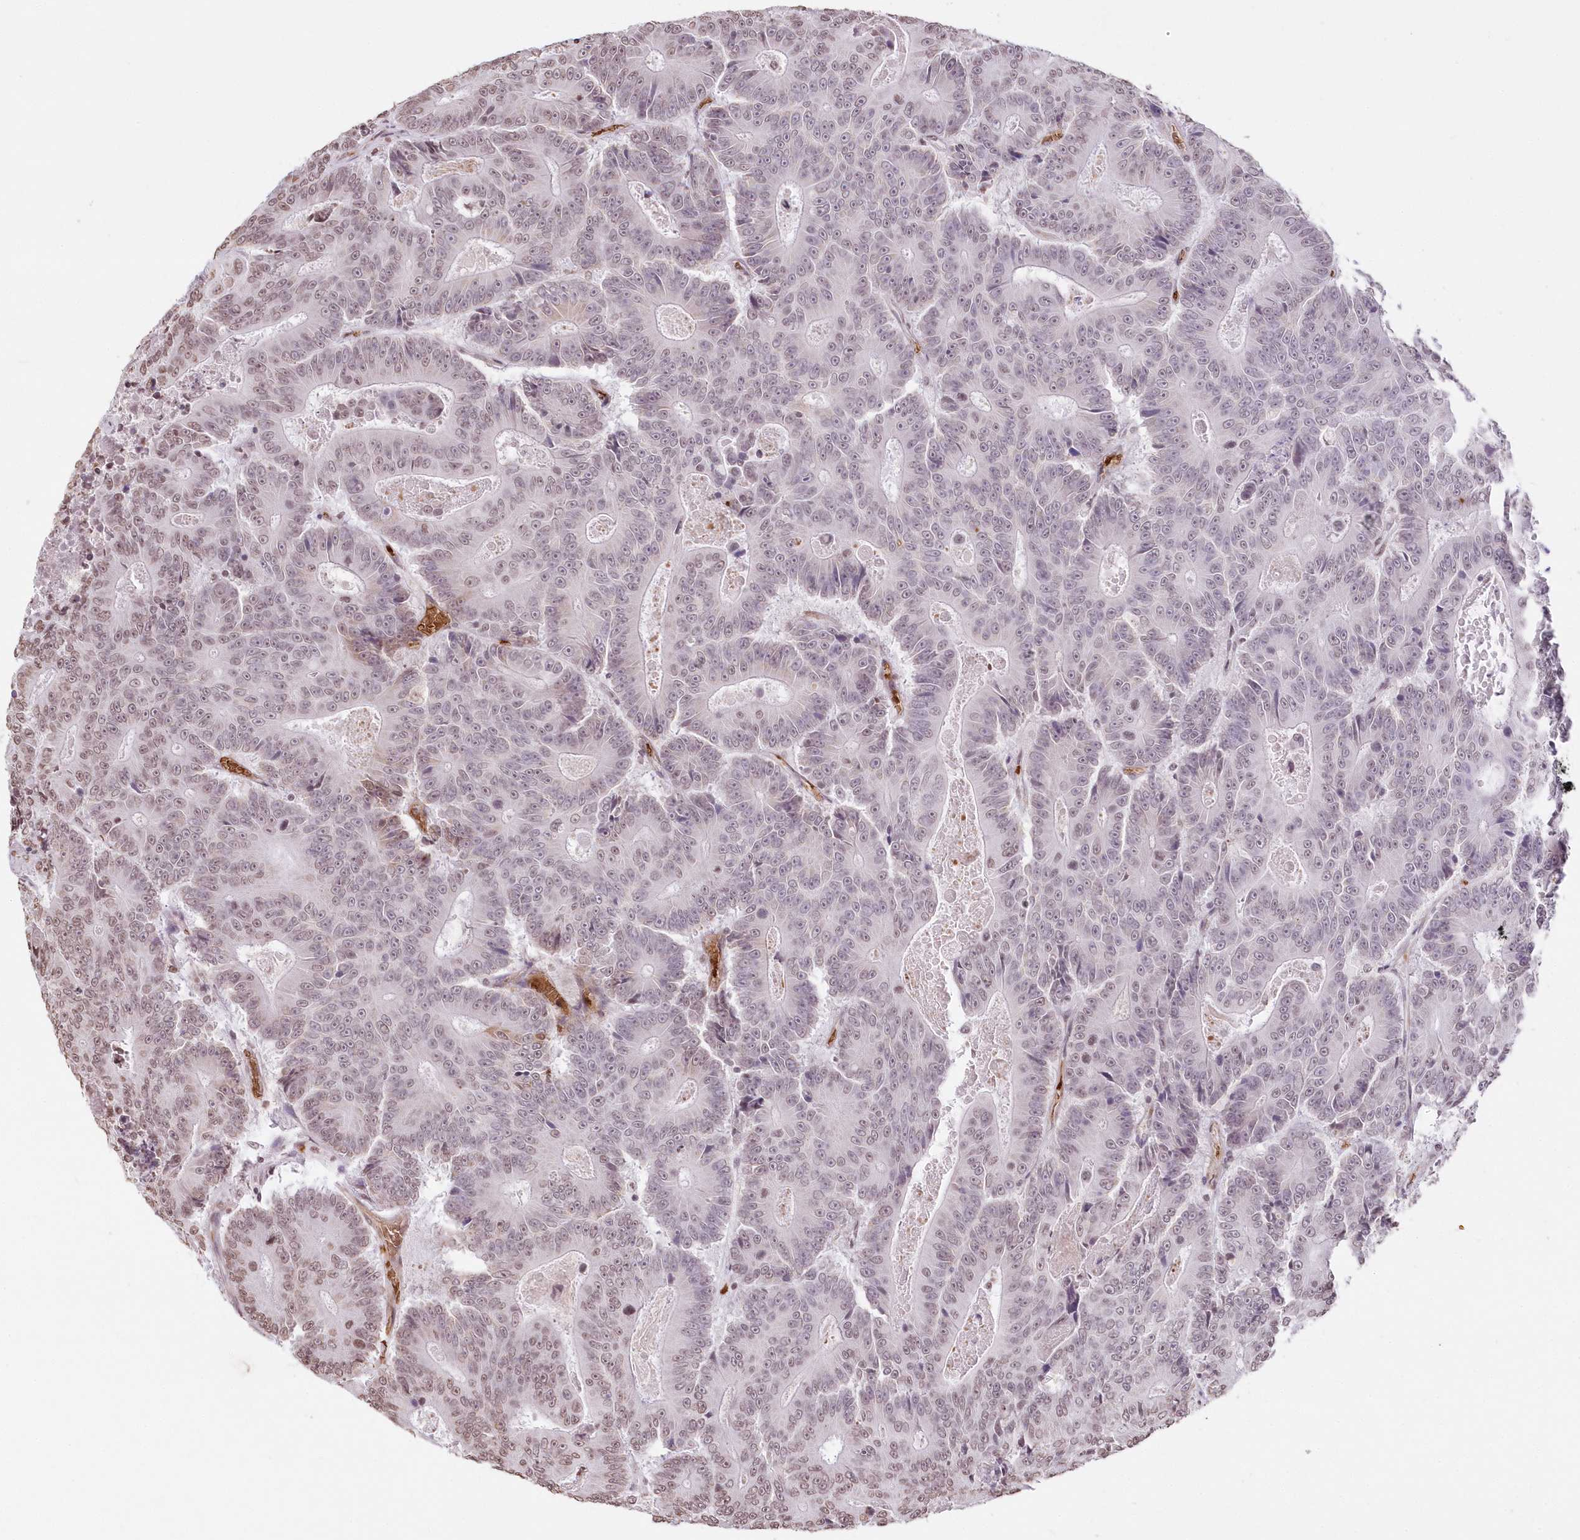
{"staining": {"intensity": "negative", "quantity": "none", "location": "none"}, "tissue": "colorectal cancer", "cell_type": "Tumor cells", "image_type": "cancer", "snomed": [{"axis": "morphology", "description": "Adenocarcinoma, NOS"}, {"axis": "topography", "description": "Colon"}], "caption": "An immunohistochemistry (IHC) histopathology image of adenocarcinoma (colorectal) is shown. There is no staining in tumor cells of adenocarcinoma (colorectal).", "gene": "RBM27", "patient": {"sex": "male", "age": 83}}